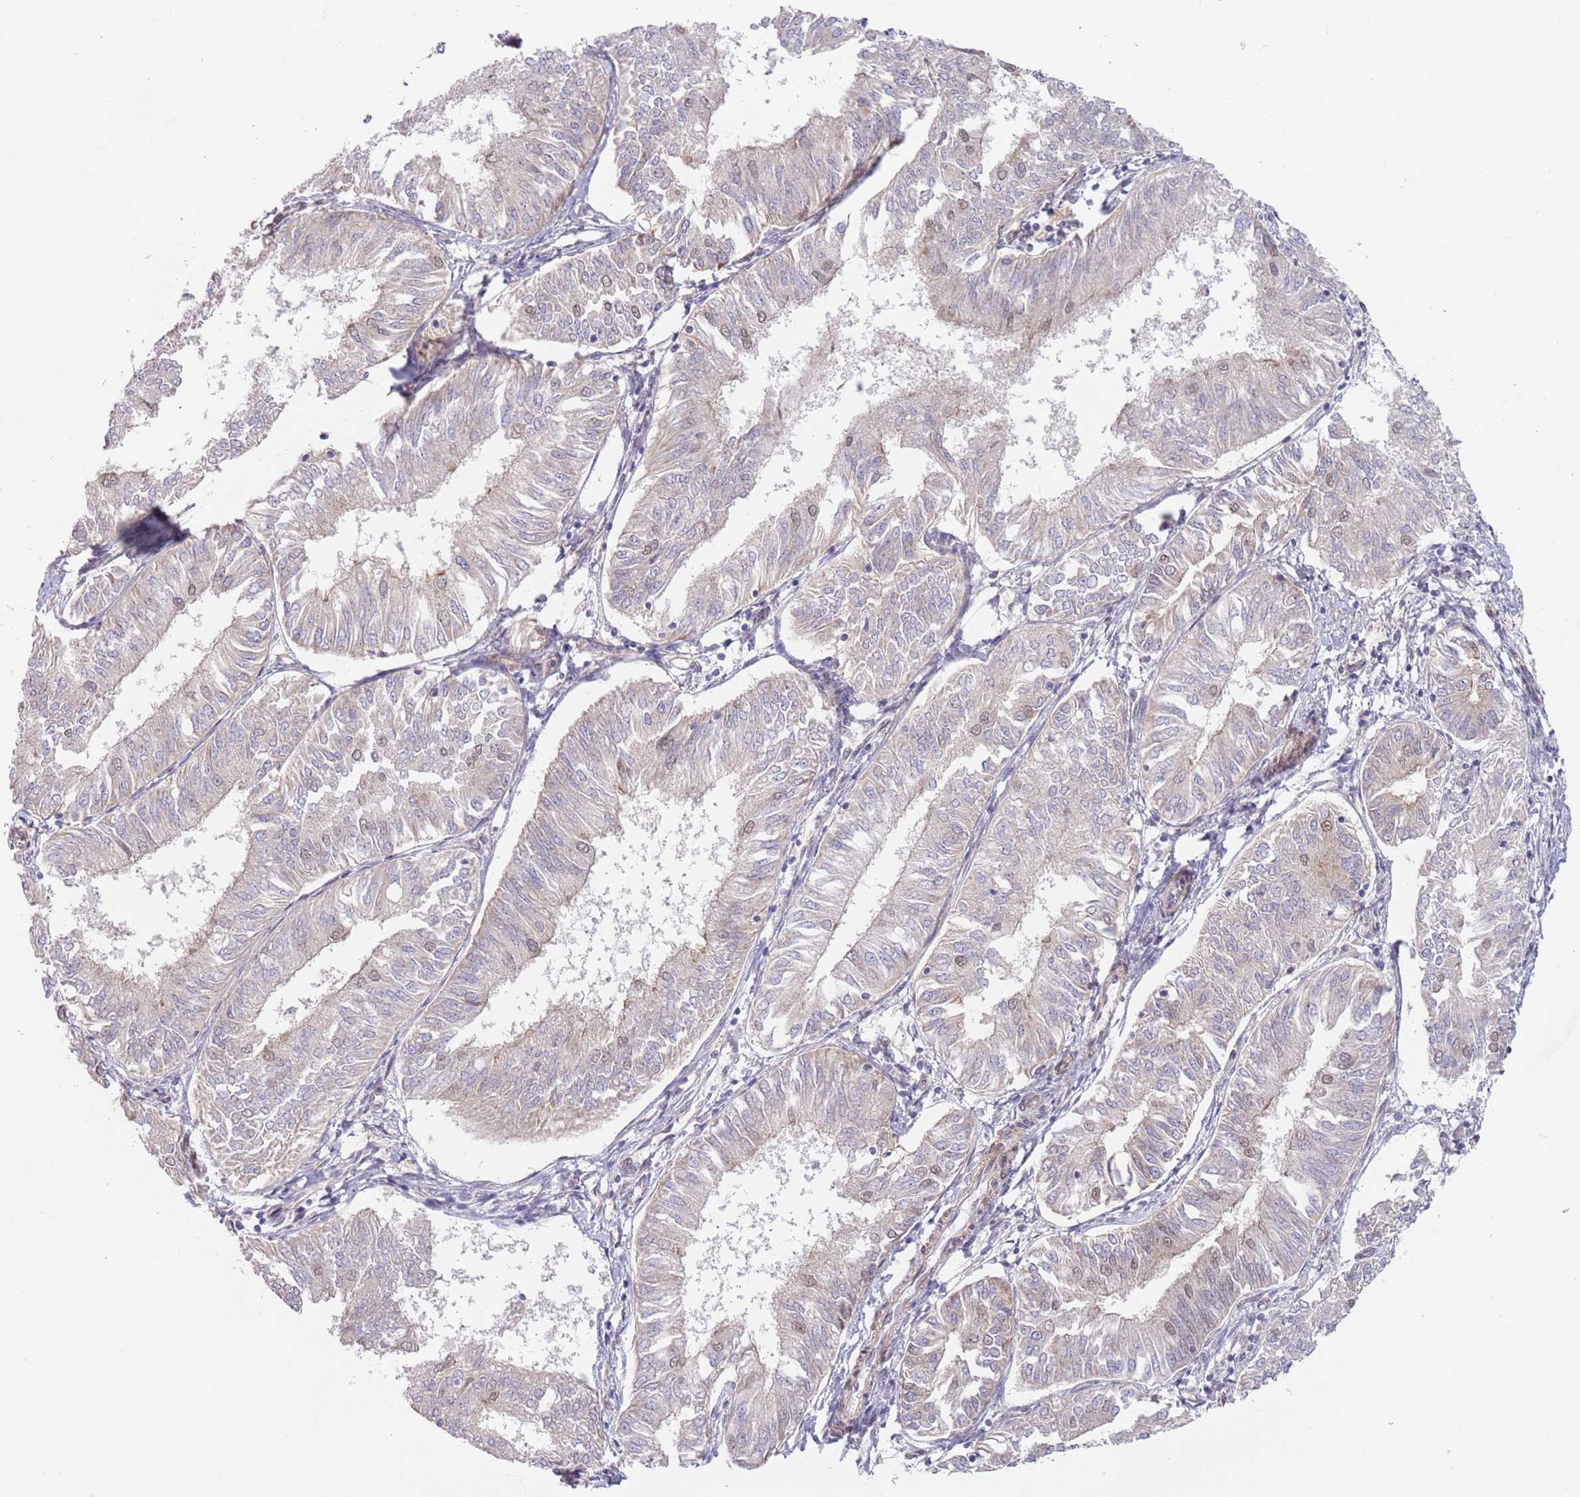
{"staining": {"intensity": "moderate", "quantity": "<25%", "location": "cytoplasmic/membranous,nuclear"}, "tissue": "endometrial cancer", "cell_type": "Tumor cells", "image_type": "cancer", "snomed": [{"axis": "morphology", "description": "Adenocarcinoma, NOS"}, {"axis": "topography", "description": "Endometrium"}], "caption": "Immunohistochemical staining of human endometrial cancer demonstrates low levels of moderate cytoplasmic/membranous and nuclear protein staining in approximately <25% of tumor cells.", "gene": "UQCC3", "patient": {"sex": "female", "age": 58}}